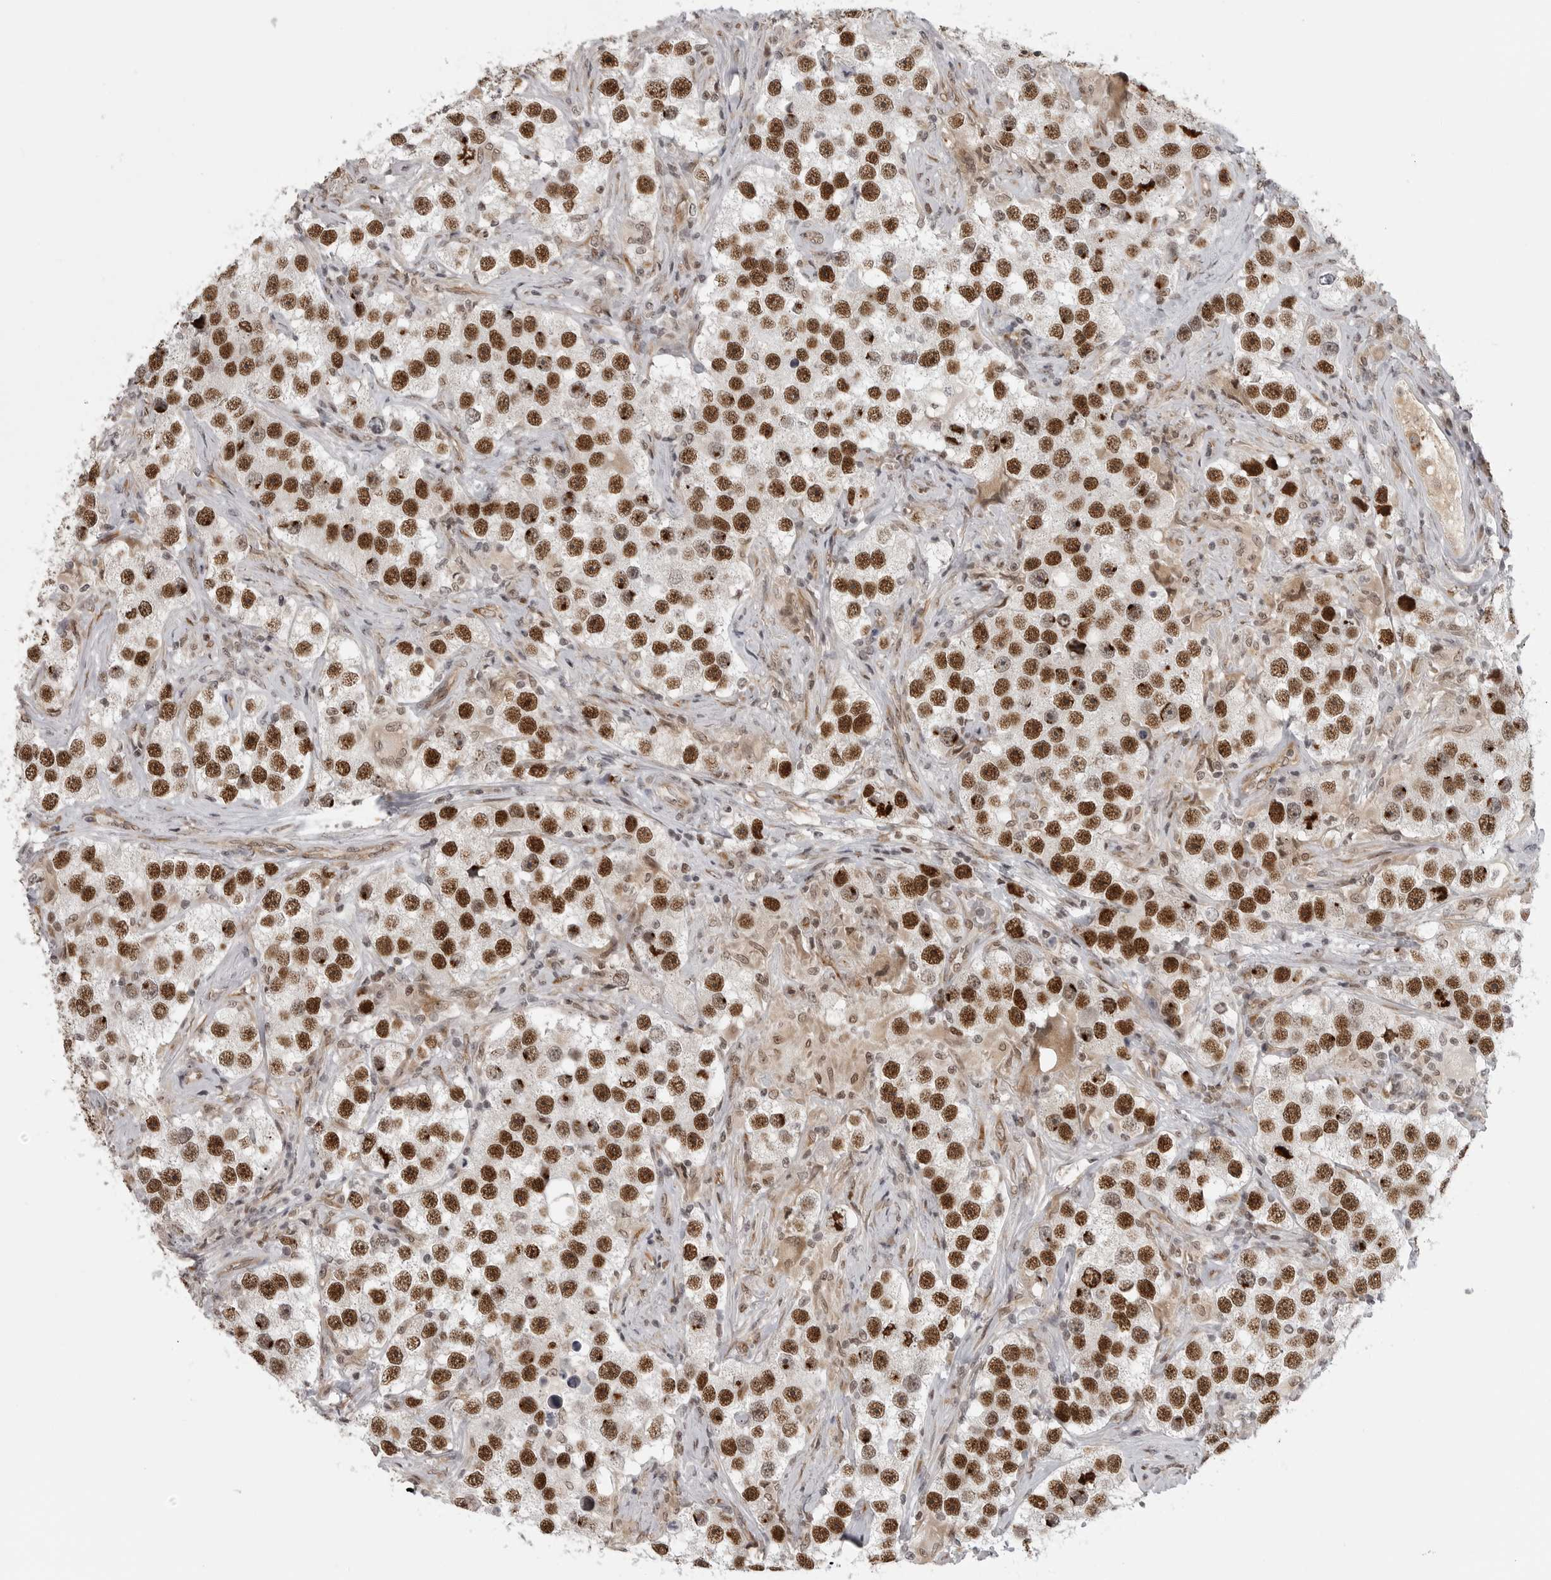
{"staining": {"intensity": "strong", "quantity": ">75%", "location": "nuclear"}, "tissue": "testis cancer", "cell_type": "Tumor cells", "image_type": "cancer", "snomed": [{"axis": "morphology", "description": "Seminoma, NOS"}, {"axis": "topography", "description": "Testis"}], "caption": "Immunohistochemical staining of human testis seminoma reveals strong nuclear protein positivity in about >75% of tumor cells.", "gene": "PRDM10", "patient": {"sex": "male", "age": 49}}